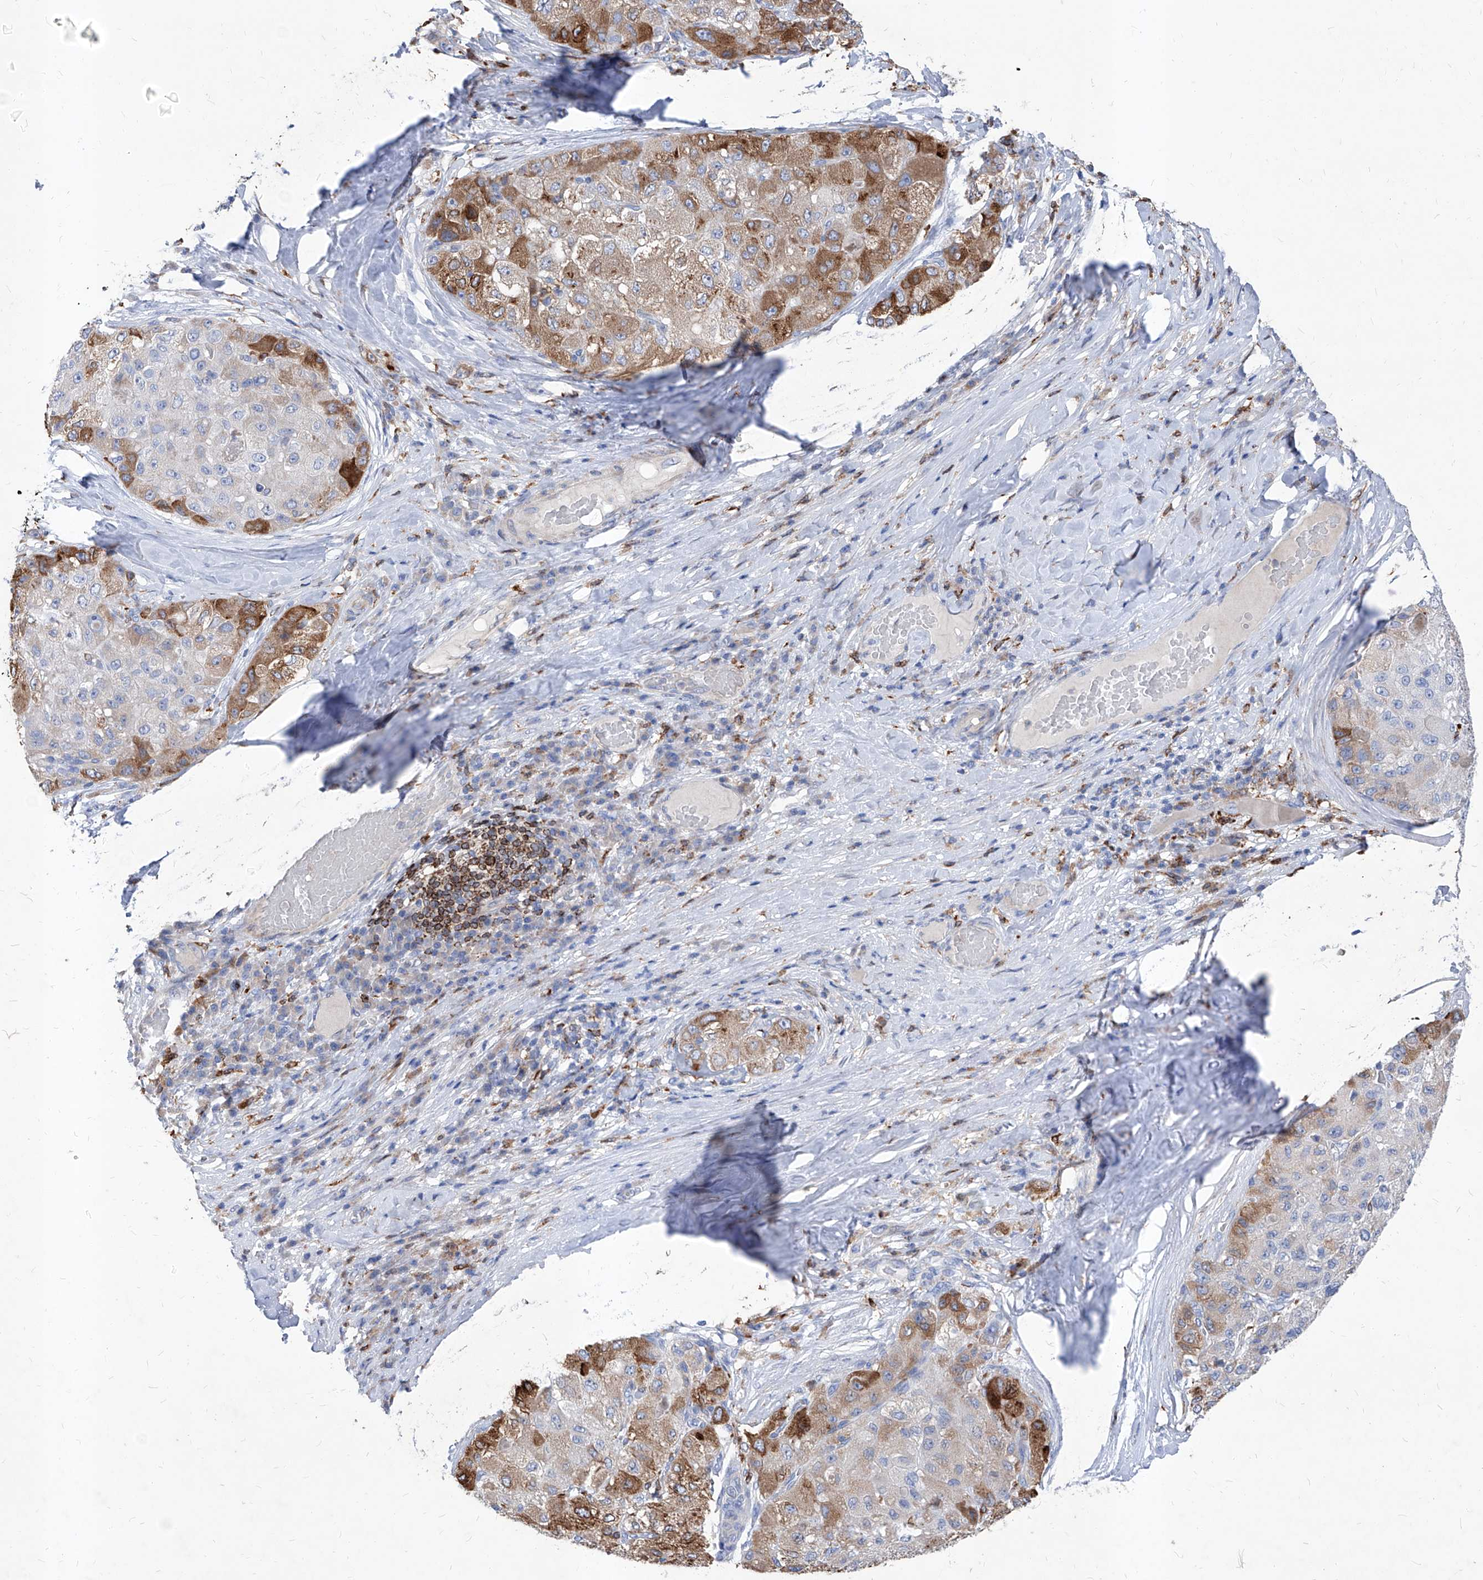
{"staining": {"intensity": "moderate", "quantity": ">75%", "location": "cytoplasmic/membranous"}, "tissue": "liver cancer", "cell_type": "Tumor cells", "image_type": "cancer", "snomed": [{"axis": "morphology", "description": "Carcinoma, Hepatocellular, NOS"}, {"axis": "topography", "description": "Liver"}], "caption": "Liver cancer was stained to show a protein in brown. There is medium levels of moderate cytoplasmic/membranous positivity in approximately >75% of tumor cells. (IHC, brightfield microscopy, high magnification).", "gene": "UBOX5", "patient": {"sex": "male", "age": 80}}